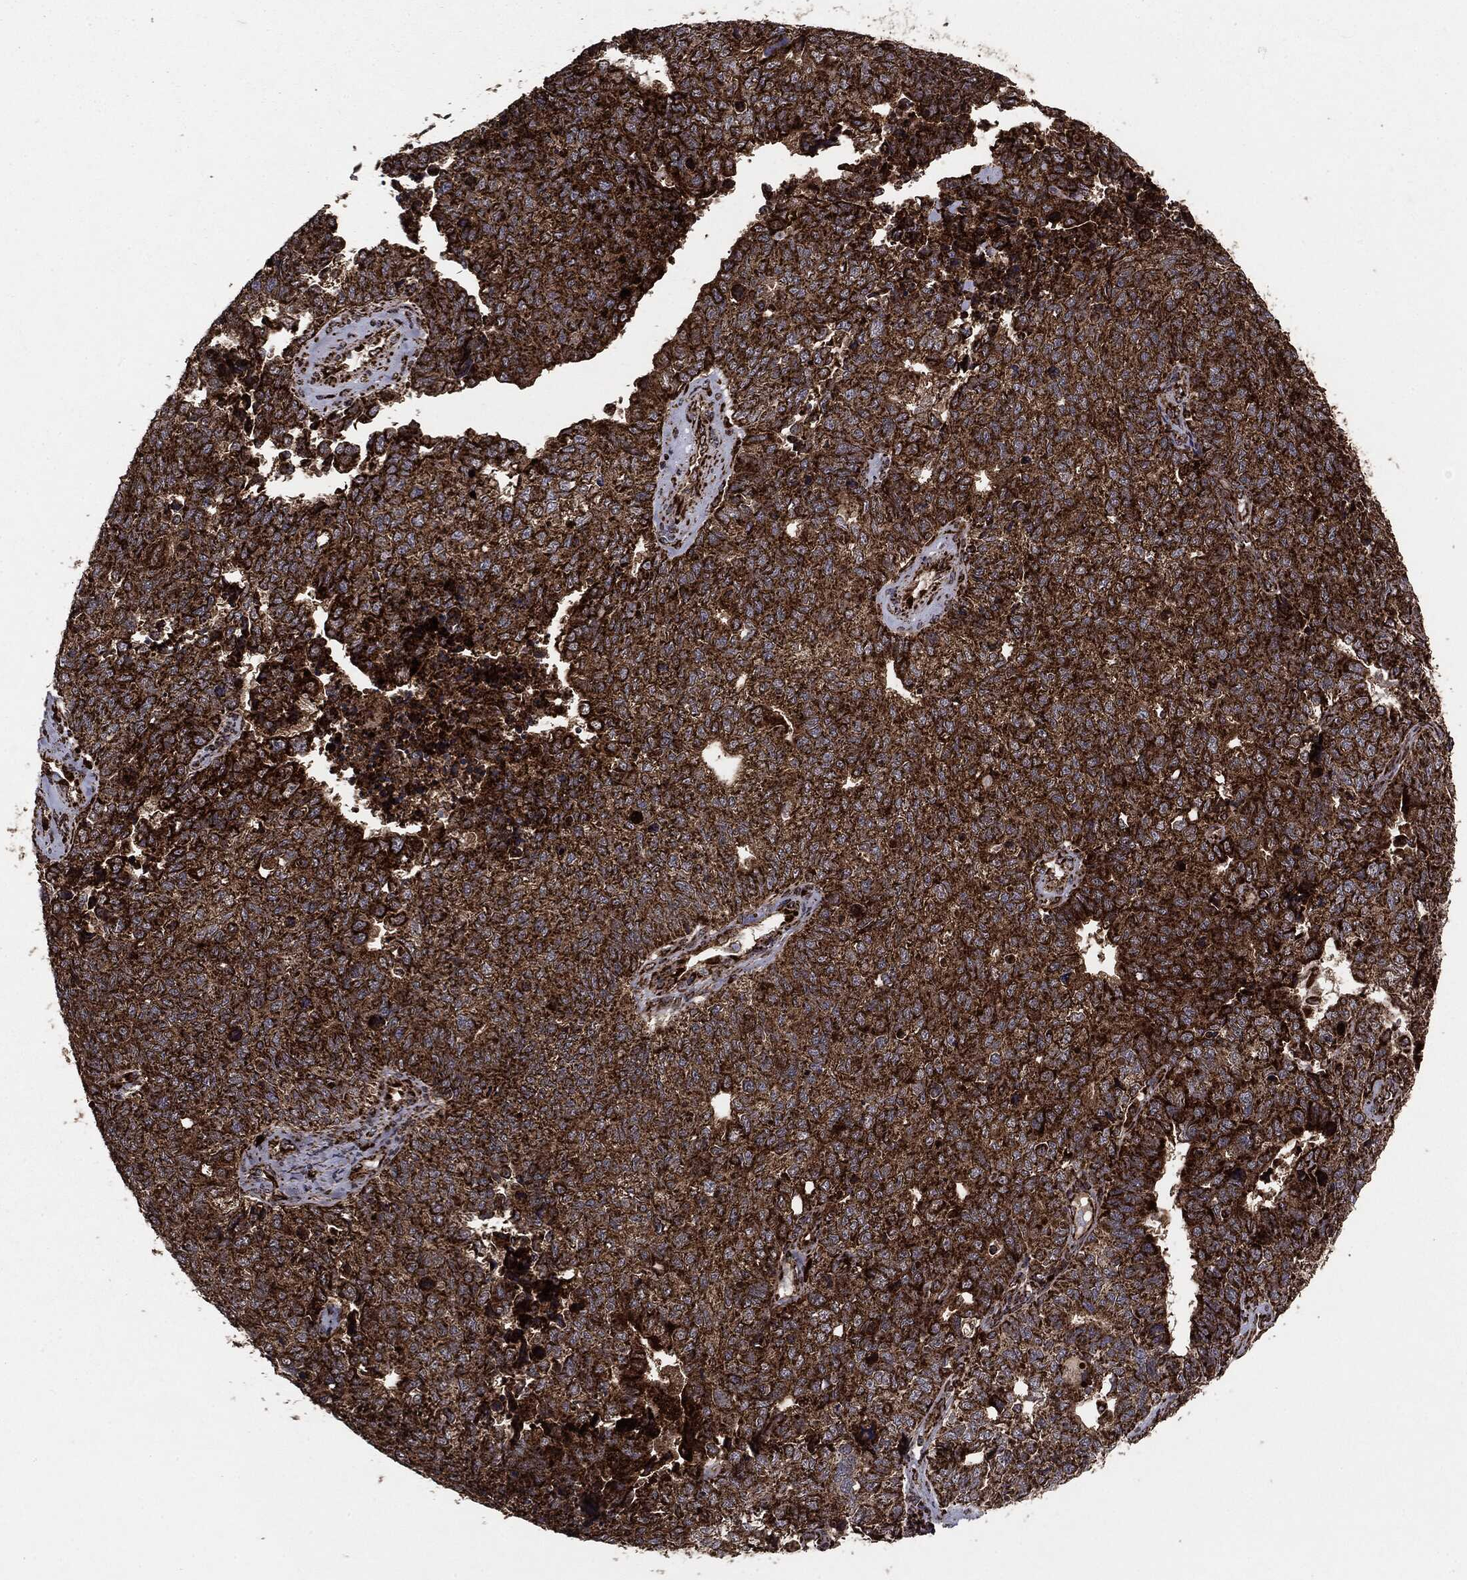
{"staining": {"intensity": "strong", "quantity": ">75%", "location": "cytoplasmic/membranous"}, "tissue": "cervical cancer", "cell_type": "Tumor cells", "image_type": "cancer", "snomed": [{"axis": "morphology", "description": "Squamous cell carcinoma, NOS"}, {"axis": "topography", "description": "Cervix"}], "caption": "Squamous cell carcinoma (cervical) stained with a protein marker shows strong staining in tumor cells.", "gene": "MAP2K1", "patient": {"sex": "female", "age": 63}}